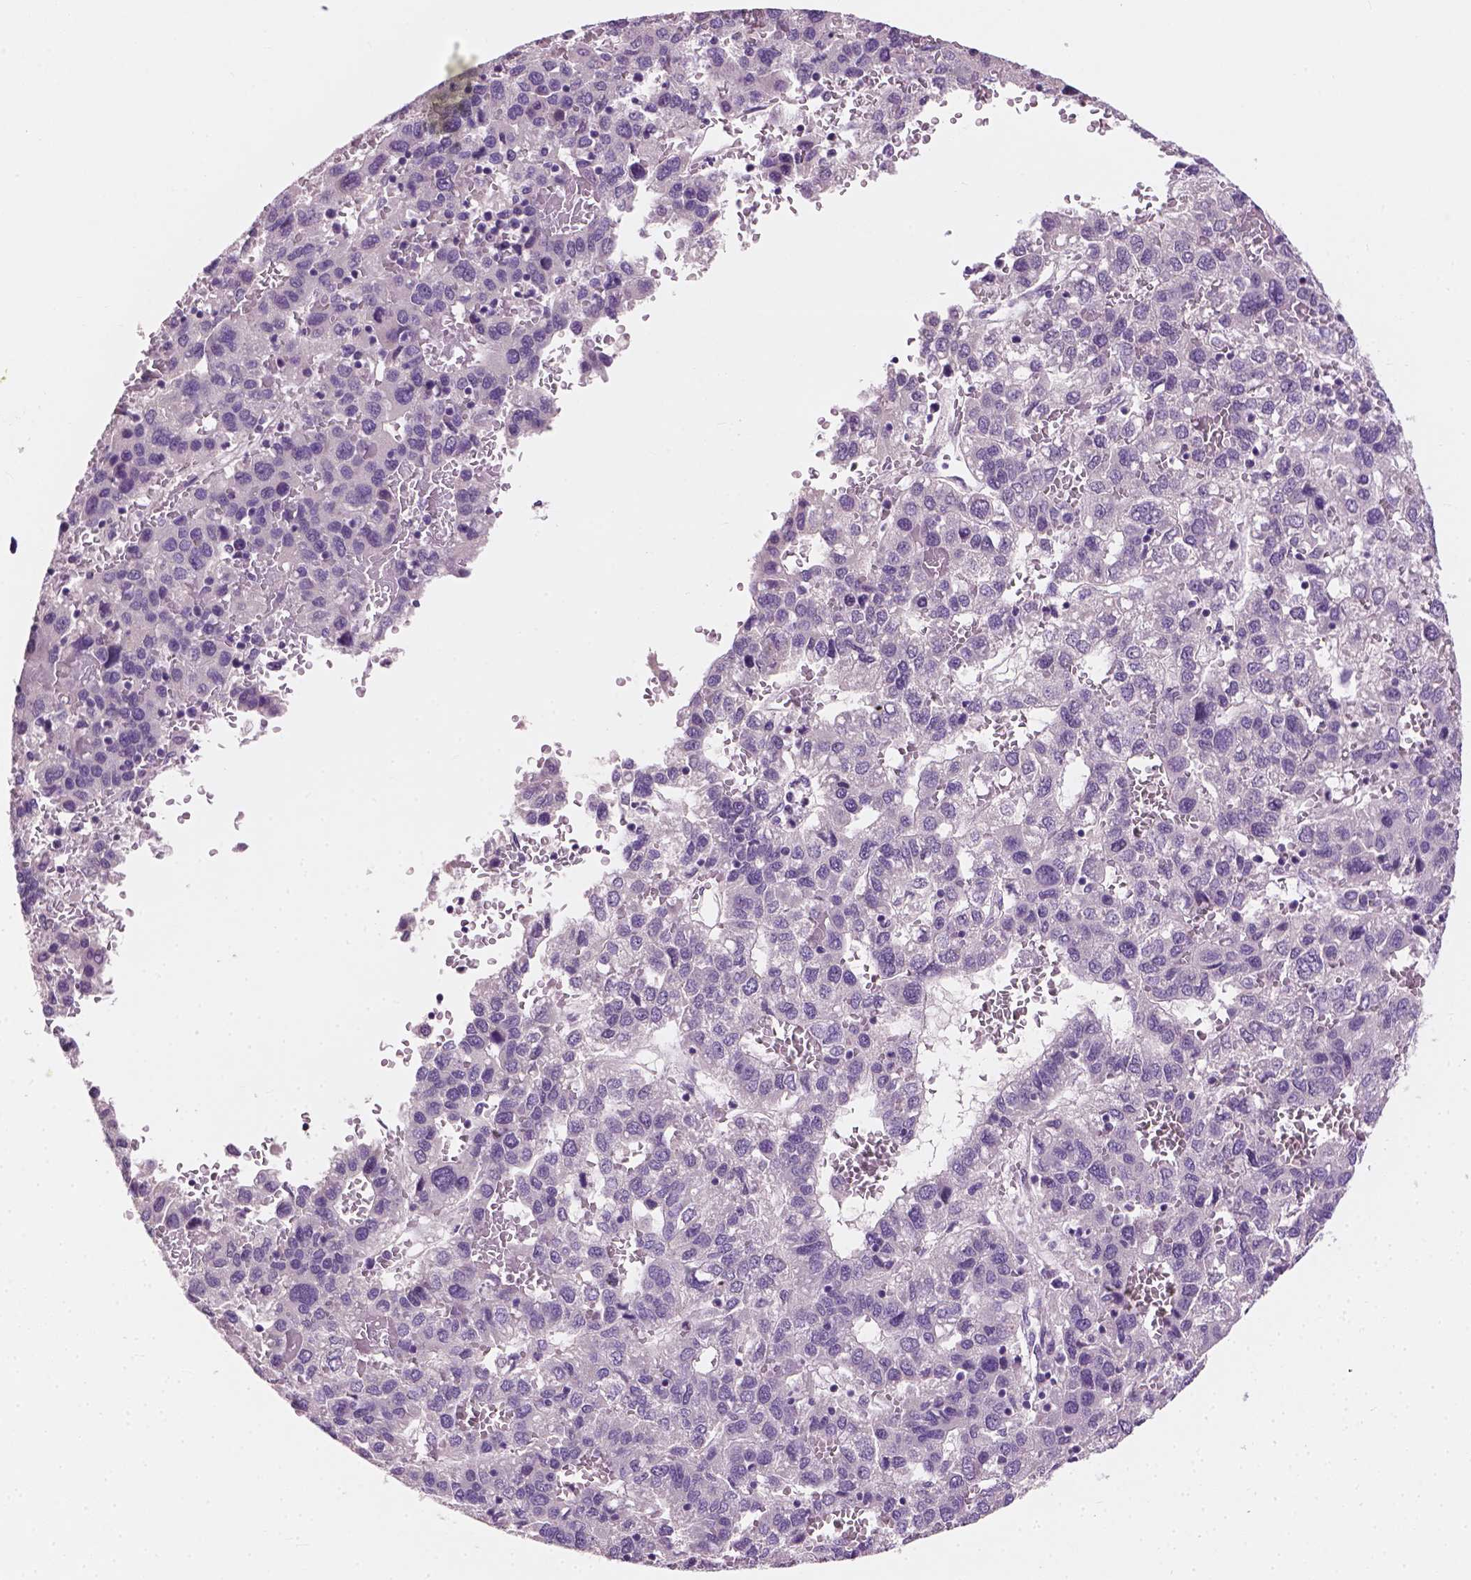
{"staining": {"intensity": "negative", "quantity": "none", "location": "none"}, "tissue": "liver cancer", "cell_type": "Tumor cells", "image_type": "cancer", "snomed": [{"axis": "morphology", "description": "Carcinoma, Hepatocellular, NOS"}, {"axis": "topography", "description": "Liver"}], "caption": "There is no significant staining in tumor cells of liver cancer. (IHC, brightfield microscopy, high magnification).", "gene": "KRT17", "patient": {"sex": "male", "age": 69}}